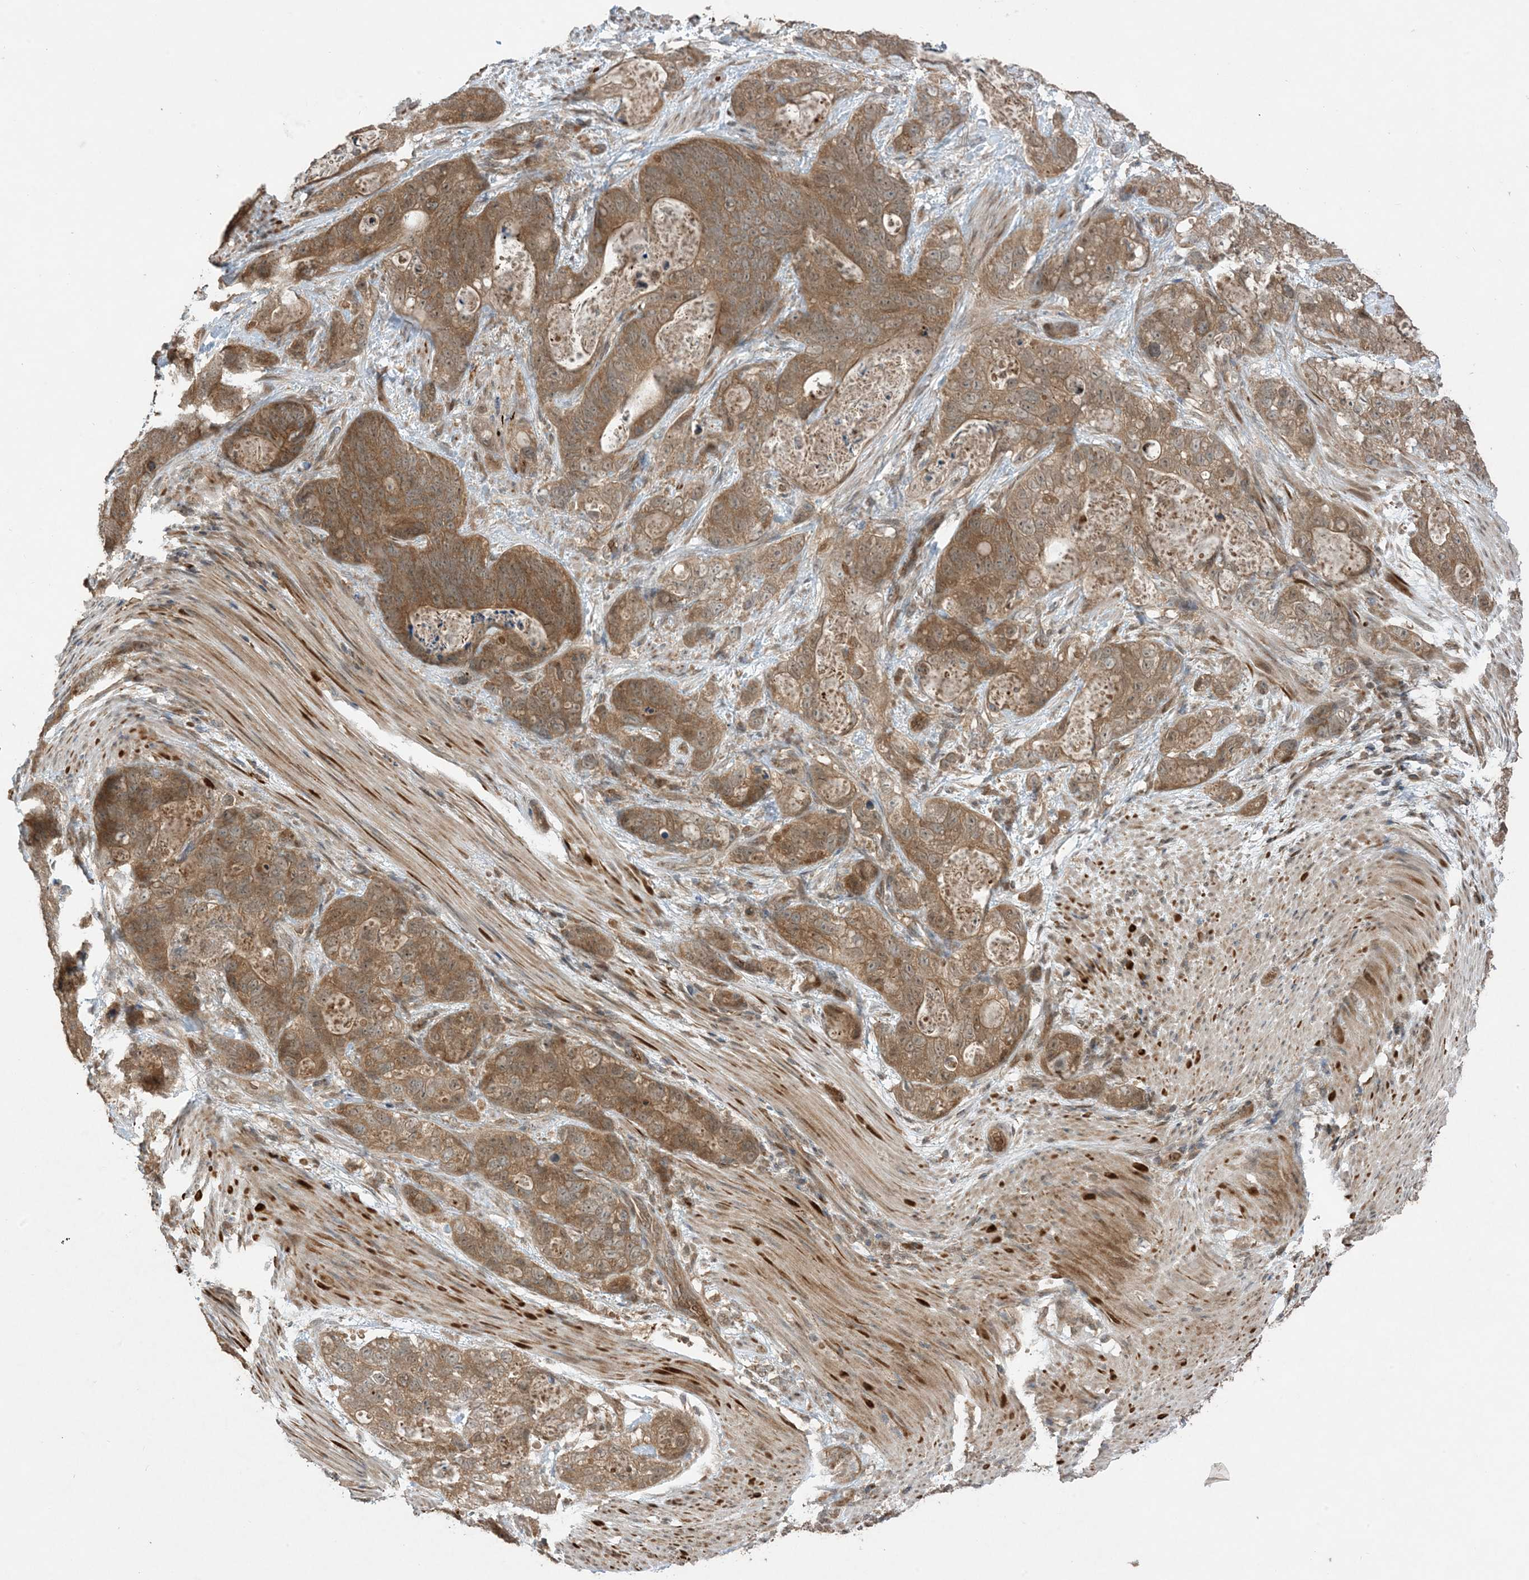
{"staining": {"intensity": "moderate", "quantity": ">75%", "location": "cytoplasmic/membranous"}, "tissue": "stomach cancer", "cell_type": "Tumor cells", "image_type": "cancer", "snomed": [{"axis": "morphology", "description": "Normal tissue, NOS"}, {"axis": "morphology", "description": "Adenocarcinoma, NOS"}, {"axis": "topography", "description": "Stomach"}], "caption": "Immunohistochemistry histopathology image of adenocarcinoma (stomach) stained for a protein (brown), which displays medium levels of moderate cytoplasmic/membranous positivity in approximately >75% of tumor cells.", "gene": "PUSL1", "patient": {"sex": "female", "age": 89}}